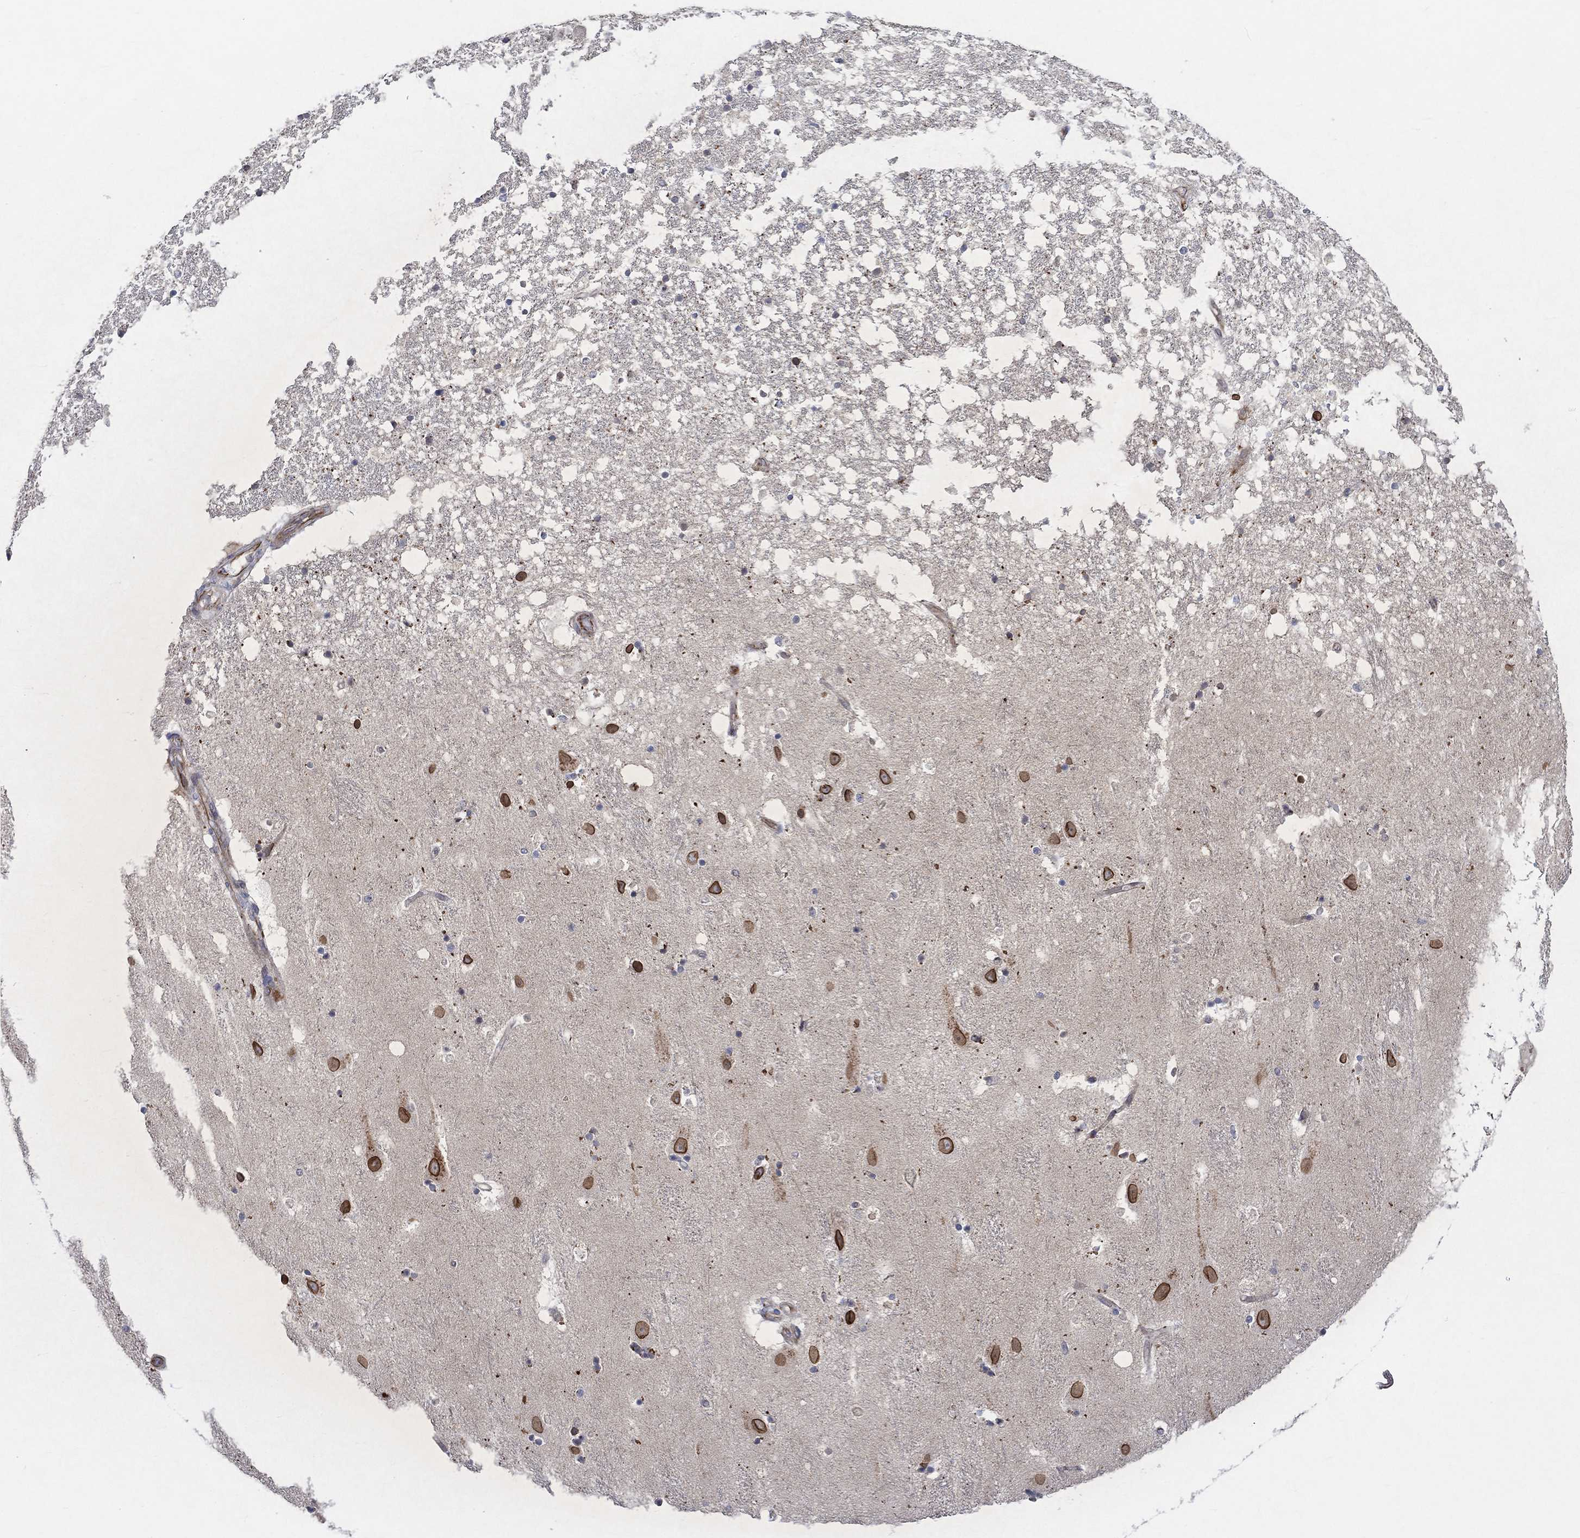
{"staining": {"intensity": "moderate", "quantity": "25%-75%", "location": "cytoplasmic/membranous"}, "tissue": "hippocampus", "cell_type": "Glial cells", "image_type": "normal", "snomed": [{"axis": "morphology", "description": "Normal tissue, NOS"}, {"axis": "topography", "description": "Hippocampus"}], "caption": "An immunohistochemistry (IHC) histopathology image of benign tissue is shown. Protein staining in brown labels moderate cytoplasmic/membranous positivity in hippocampus within glial cells. The staining was performed using DAB (3,3'-diaminobenzidine), with brown indicating positive protein expression. Nuclei are stained blue with hematoxylin.", "gene": "CAMK1D", "patient": {"sex": "male", "age": 49}}